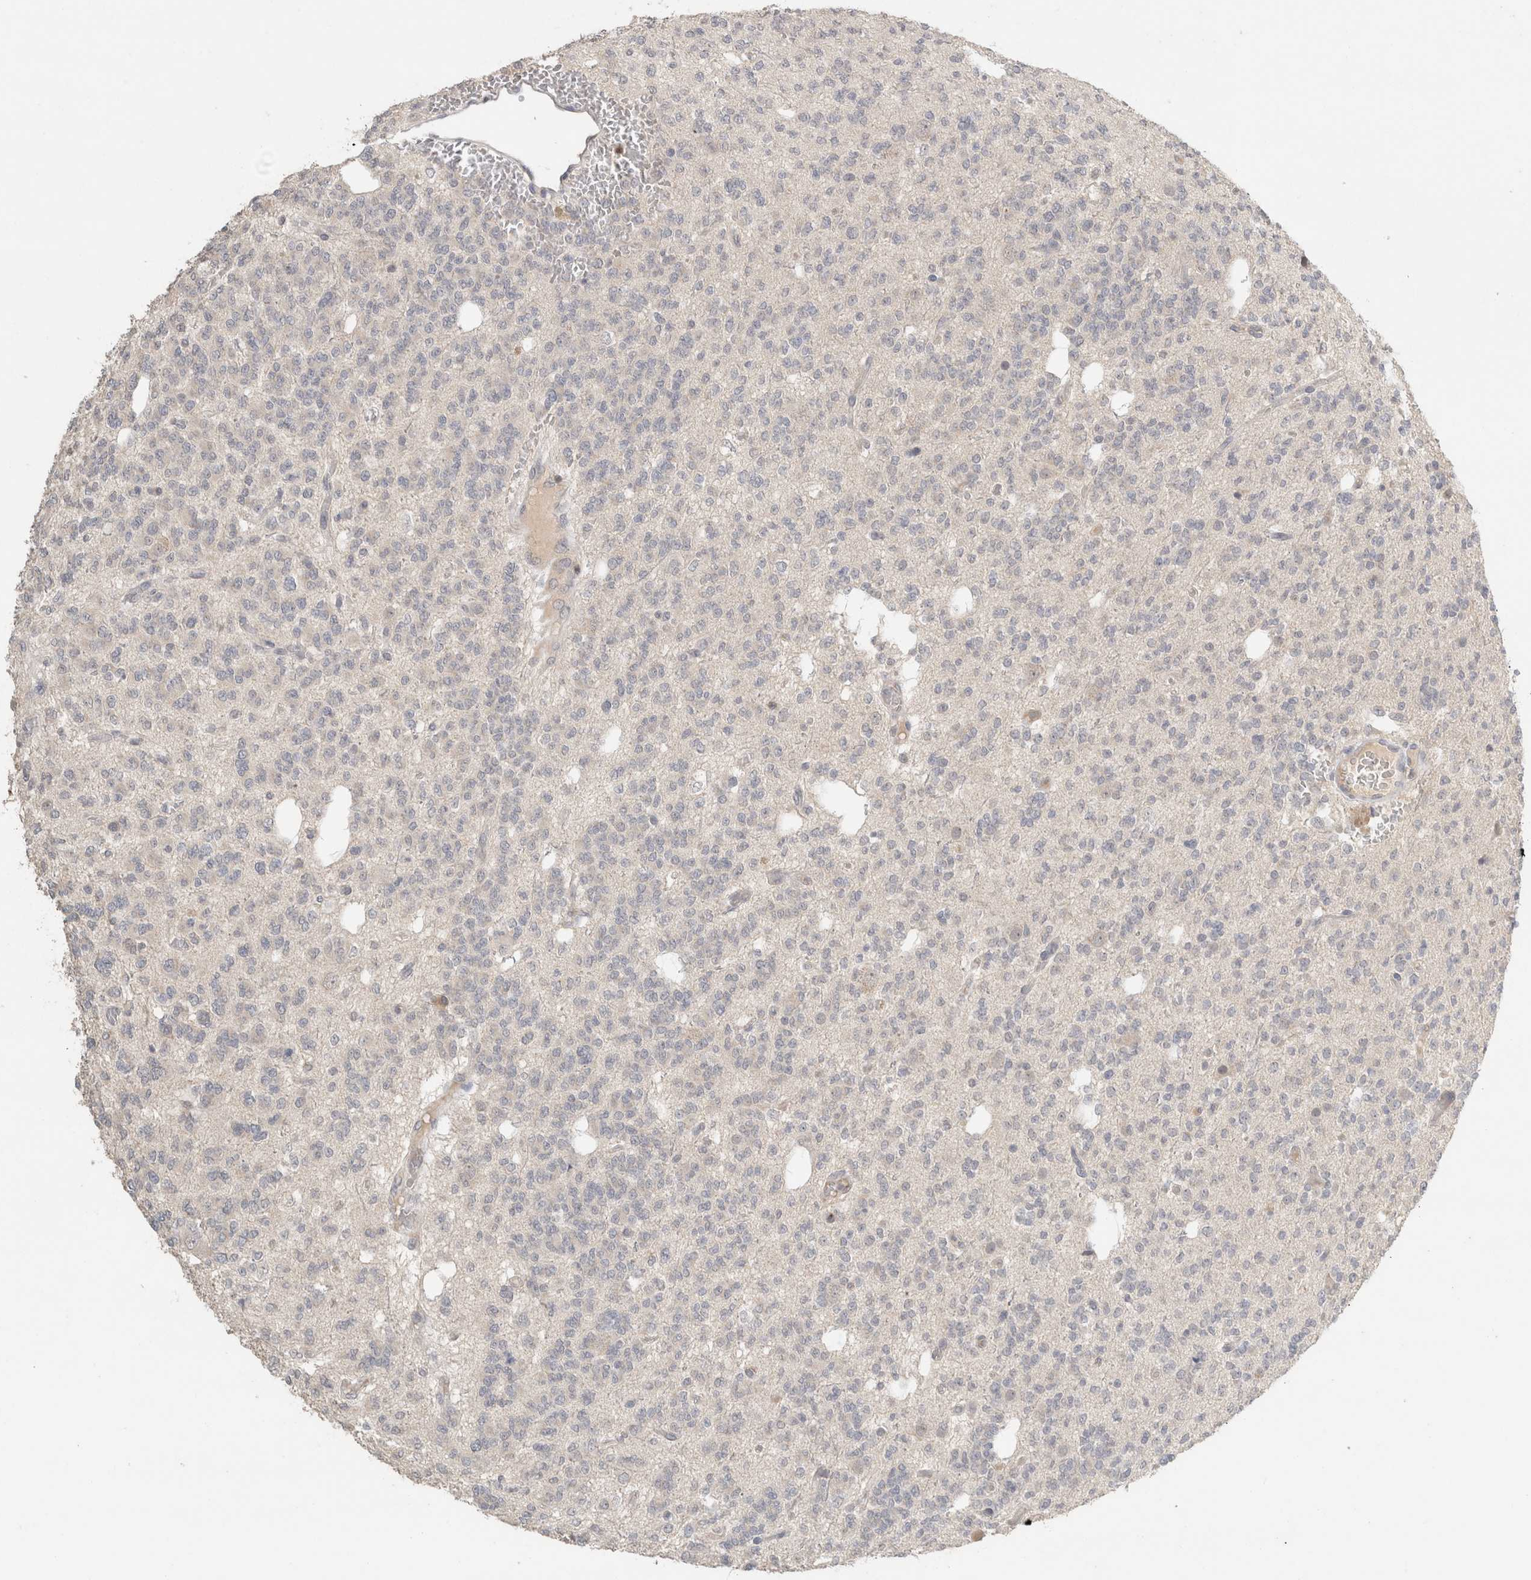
{"staining": {"intensity": "negative", "quantity": "none", "location": "none"}, "tissue": "glioma", "cell_type": "Tumor cells", "image_type": "cancer", "snomed": [{"axis": "morphology", "description": "Glioma, malignant, Low grade"}, {"axis": "topography", "description": "Brain"}], "caption": "High magnification brightfield microscopy of malignant glioma (low-grade) stained with DAB (brown) and counterstained with hematoxylin (blue): tumor cells show no significant expression.", "gene": "TRAT1", "patient": {"sex": "male", "age": 38}}